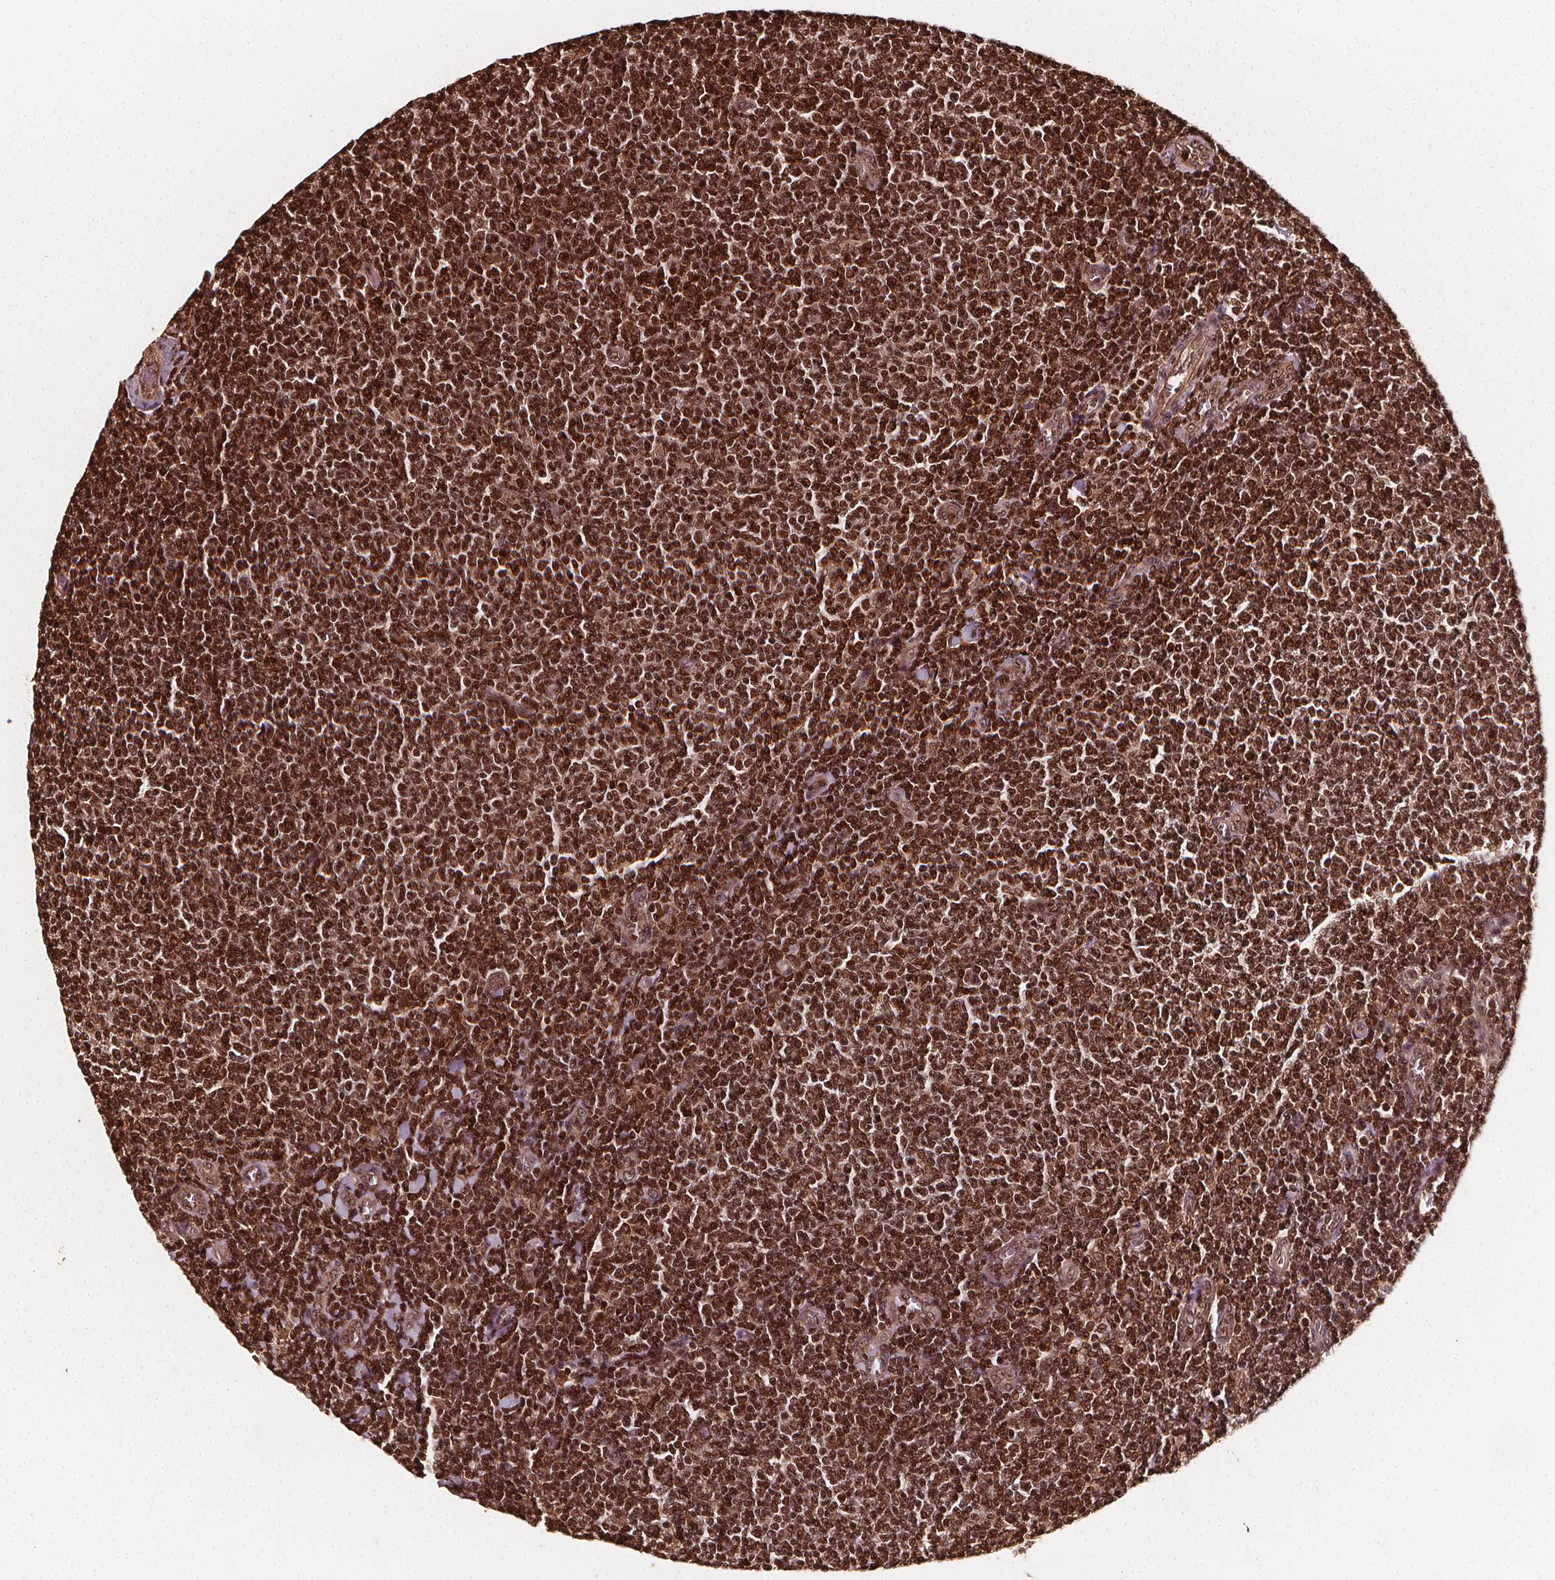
{"staining": {"intensity": "strong", "quantity": ">75%", "location": "cytoplasmic/membranous,nuclear"}, "tissue": "lymphoma", "cell_type": "Tumor cells", "image_type": "cancer", "snomed": [{"axis": "morphology", "description": "Malignant lymphoma, non-Hodgkin's type, Low grade"}, {"axis": "topography", "description": "Lymph node"}], "caption": "Lymphoma was stained to show a protein in brown. There is high levels of strong cytoplasmic/membranous and nuclear staining in about >75% of tumor cells.", "gene": "EXOSC9", "patient": {"sex": "male", "age": 52}}